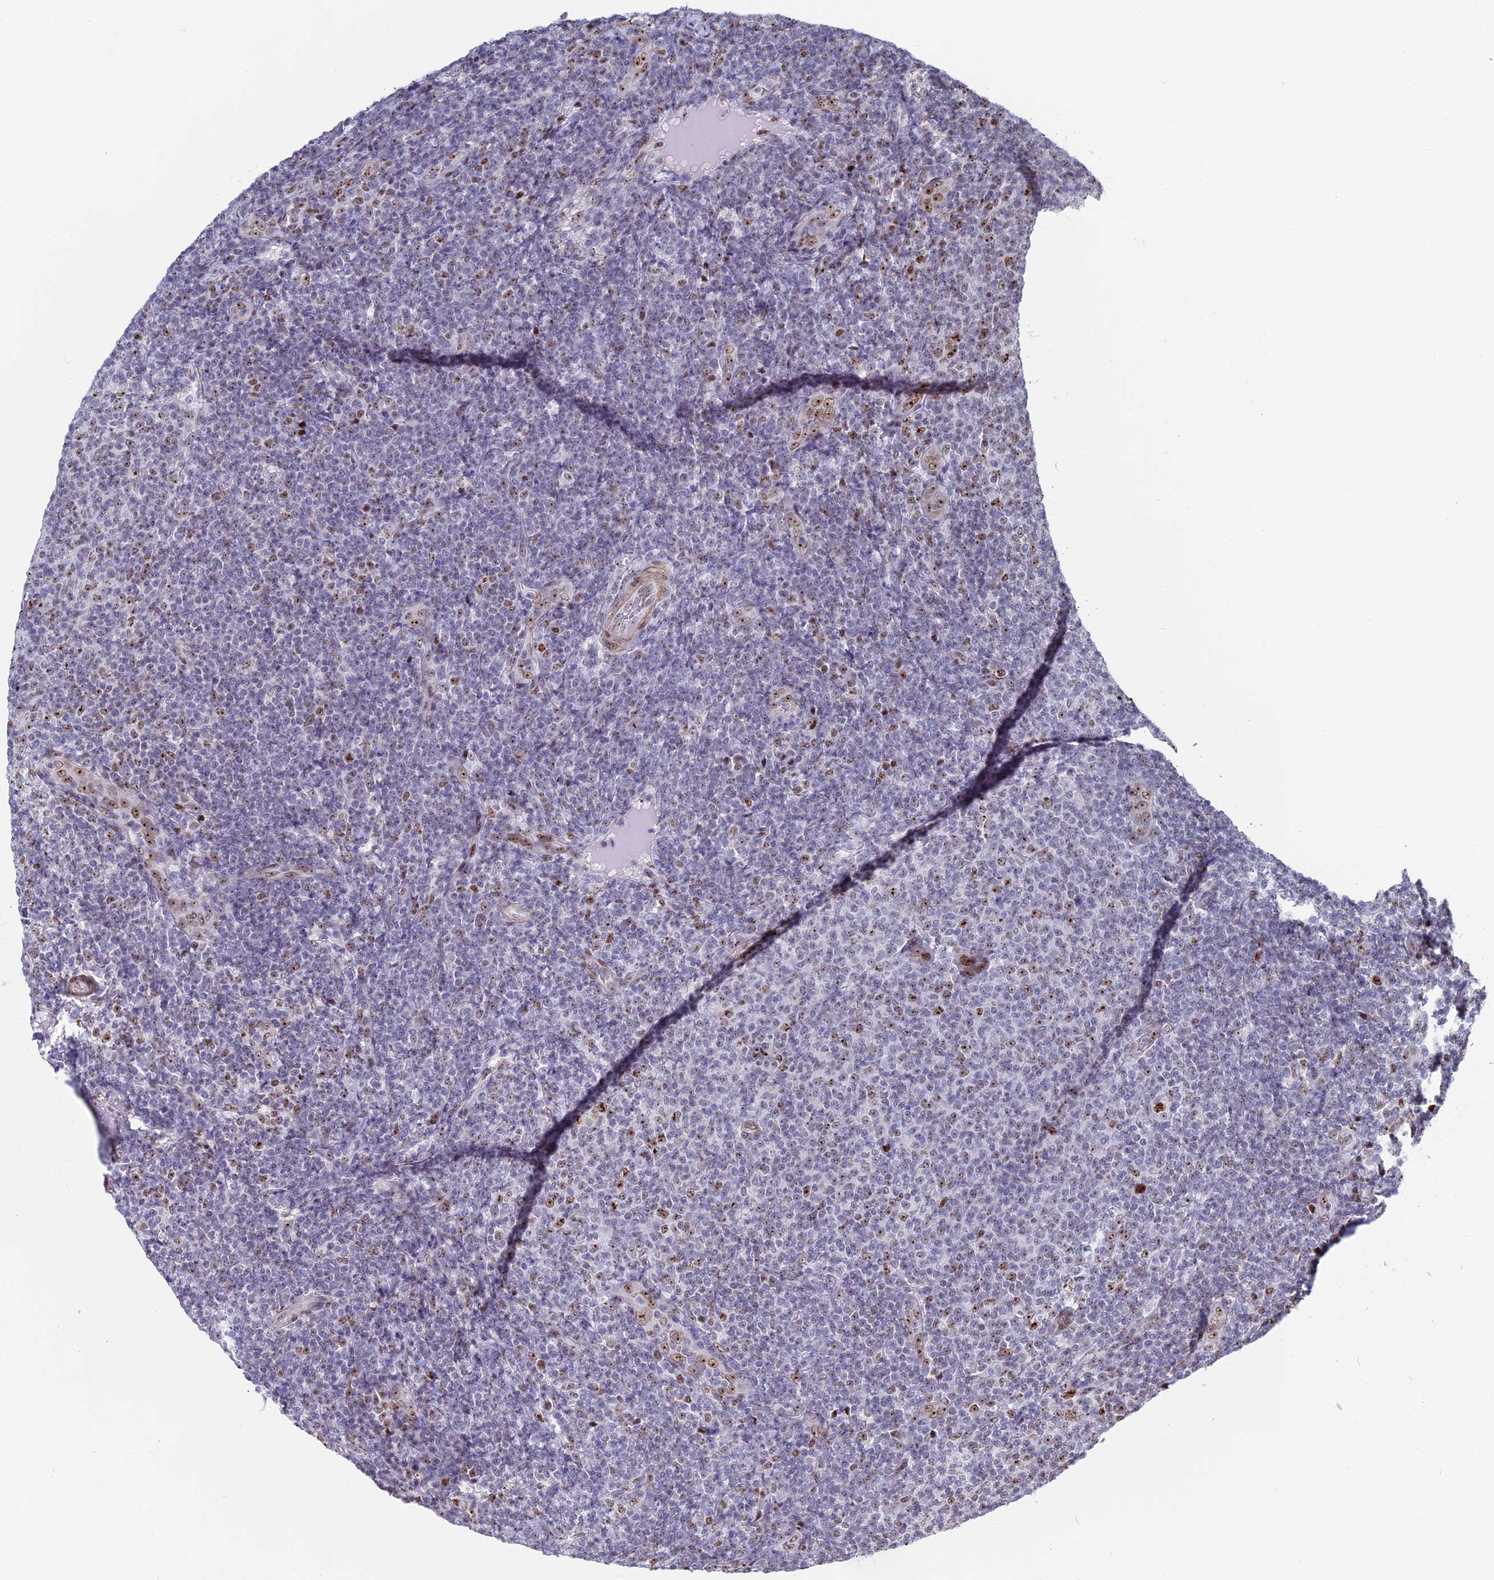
{"staining": {"intensity": "moderate", "quantity": "<25%", "location": "nuclear"}, "tissue": "lymphoma", "cell_type": "Tumor cells", "image_type": "cancer", "snomed": [{"axis": "morphology", "description": "Malignant lymphoma, non-Hodgkin's type, Low grade"}, {"axis": "topography", "description": "Lymph node"}], "caption": "A low amount of moderate nuclear expression is present in about <25% of tumor cells in malignant lymphoma, non-Hodgkin's type (low-grade) tissue.", "gene": "CCDC86", "patient": {"sex": "male", "age": 66}}